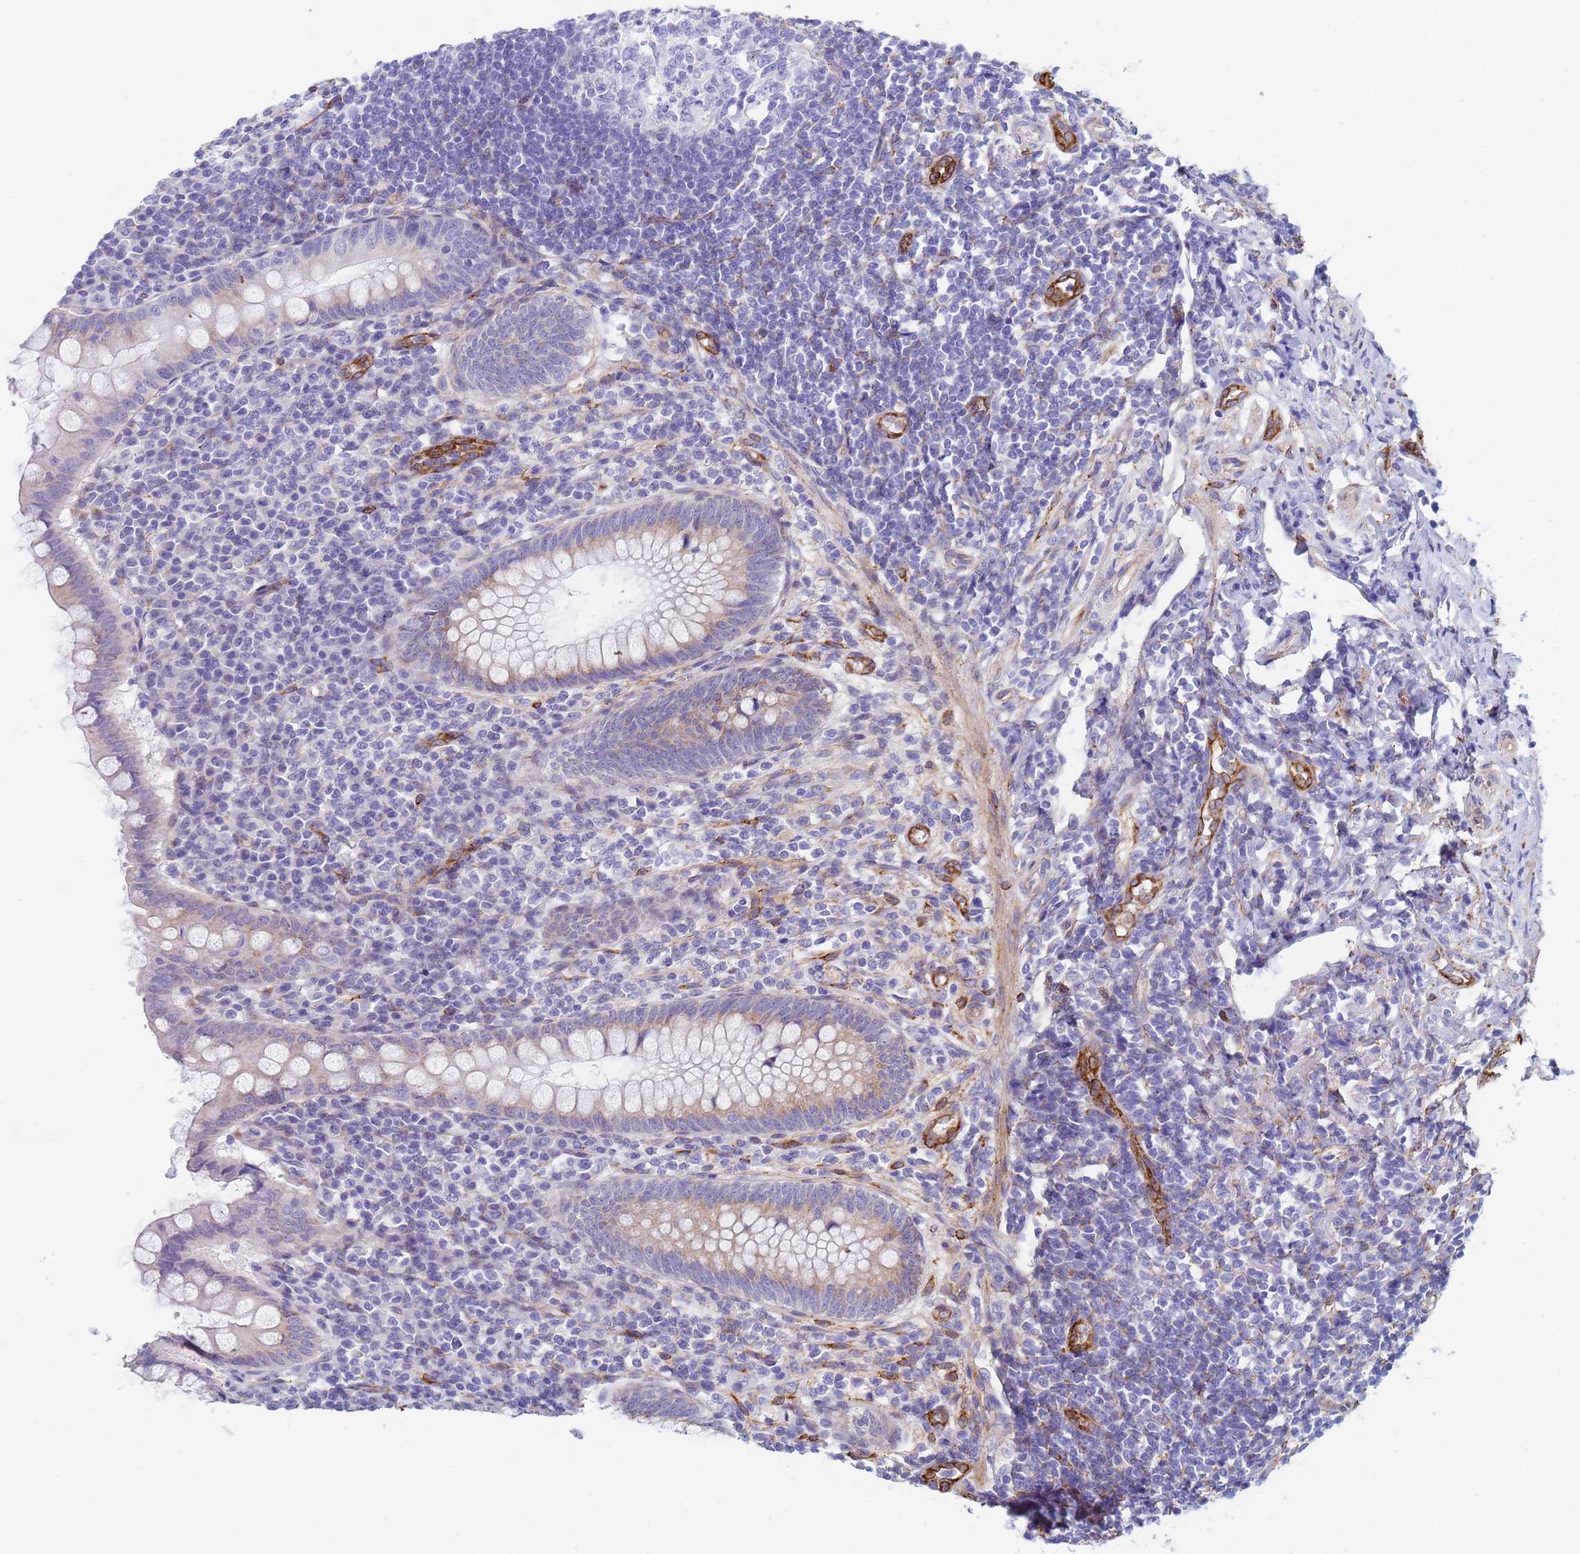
{"staining": {"intensity": "moderate", "quantity": "<25%", "location": "cytoplasmic/membranous"}, "tissue": "appendix", "cell_type": "Glandular cells", "image_type": "normal", "snomed": [{"axis": "morphology", "description": "Normal tissue, NOS"}, {"axis": "topography", "description": "Appendix"}], "caption": "Immunohistochemistry staining of benign appendix, which exhibits low levels of moderate cytoplasmic/membranous expression in approximately <25% of glandular cells indicating moderate cytoplasmic/membranous protein expression. The staining was performed using DAB (3,3'-diaminobenzidine) (brown) for protein detection and nuclei were counterstained in hematoxylin (blue).", "gene": "GDAP2", "patient": {"sex": "female", "age": 33}}